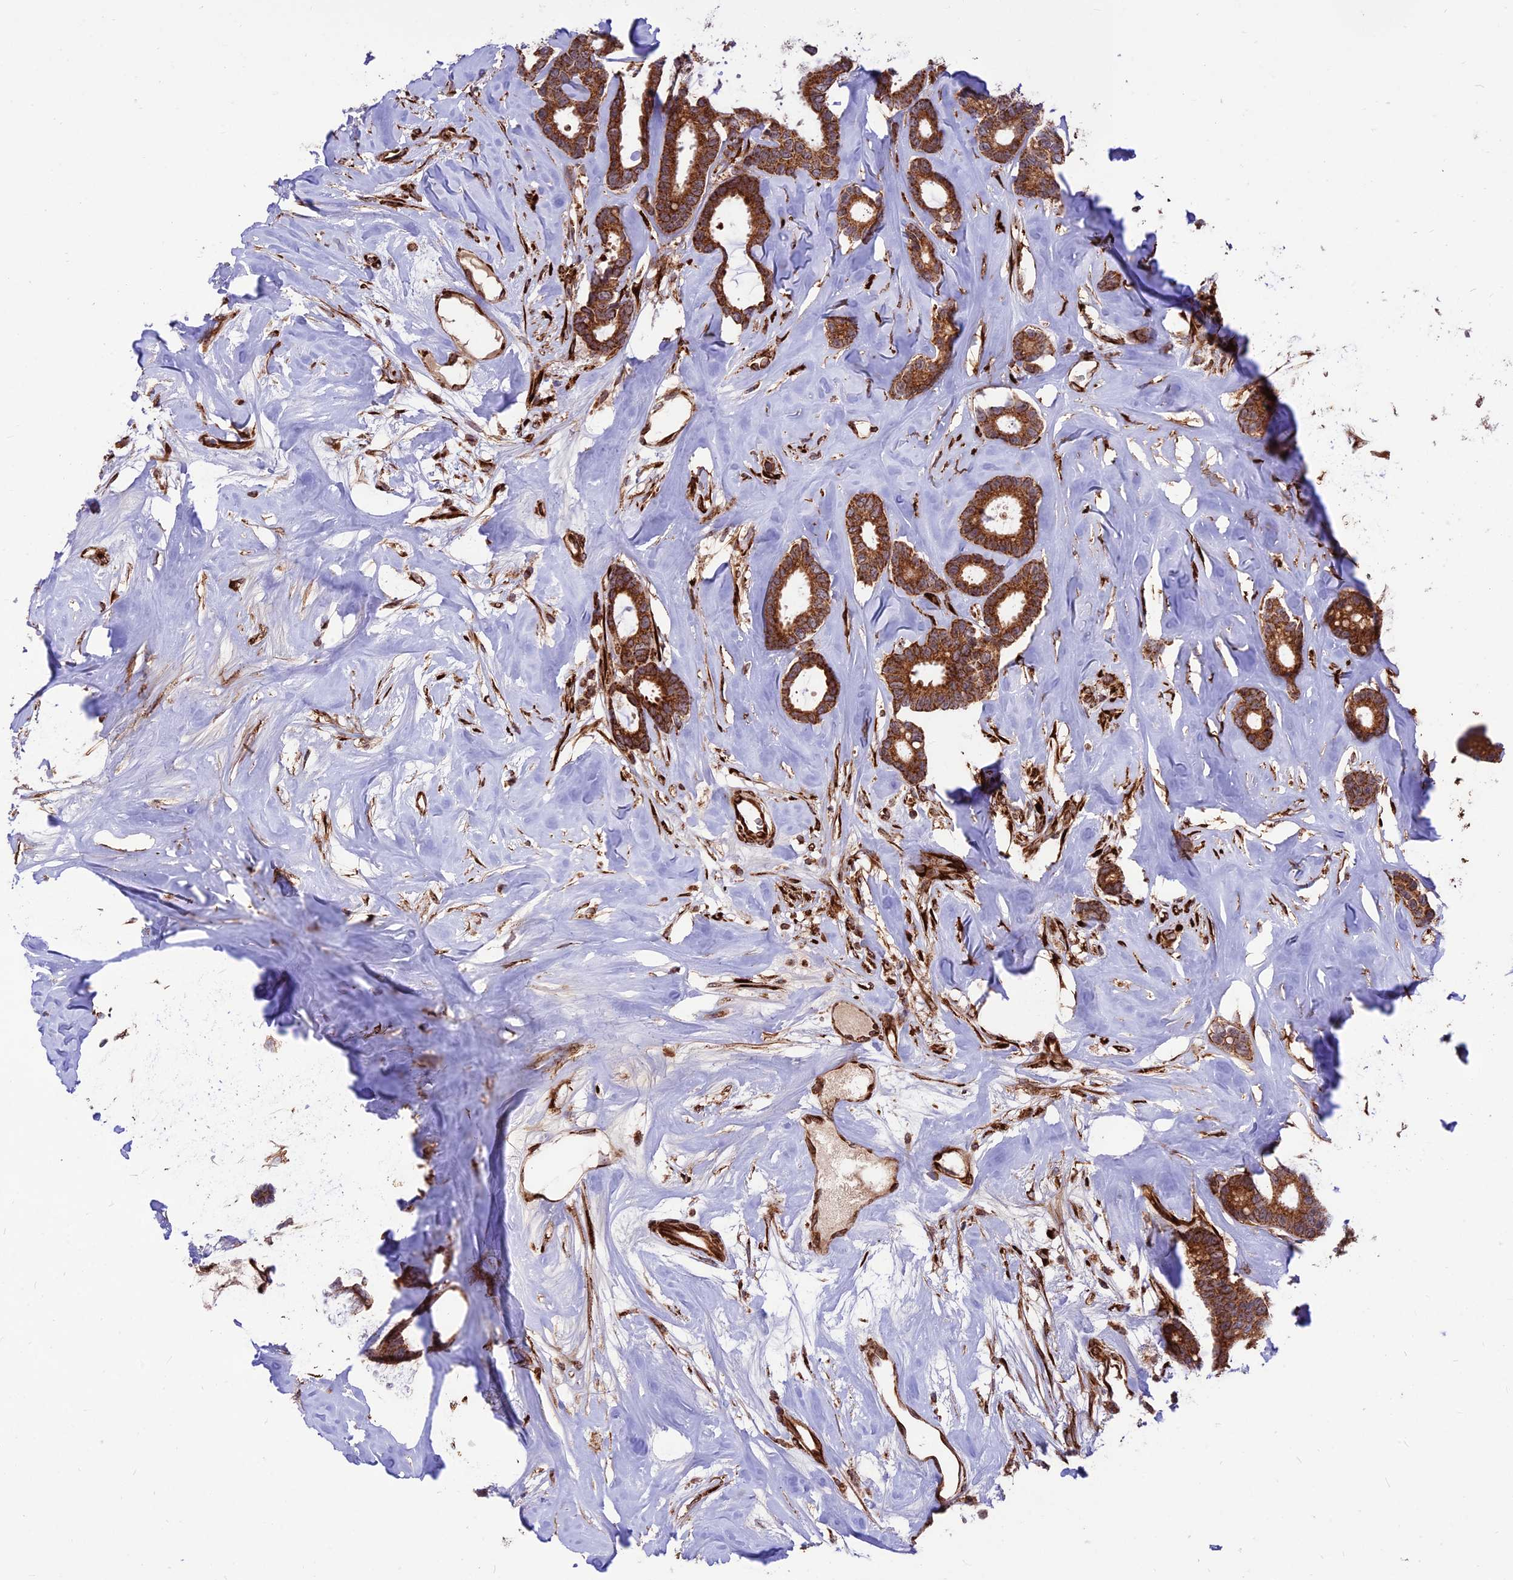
{"staining": {"intensity": "strong", "quantity": ">75%", "location": "cytoplasmic/membranous"}, "tissue": "breast cancer", "cell_type": "Tumor cells", "image_type": "cancer", "snomed": [{"axis": "morphology", "description": "Duct carcinoma"}, {"axis": "topography", "description": "Breast"}], "caption": "Approximately >75% of tumor cells in breast cancer (invasive ductal carcinoma) display strong cytoplasmic/membranous protein staining as visualized by brown immunohistochemical staining.", "gene": "CRTAP", "patient": {"sex": "female", "age": 87}}